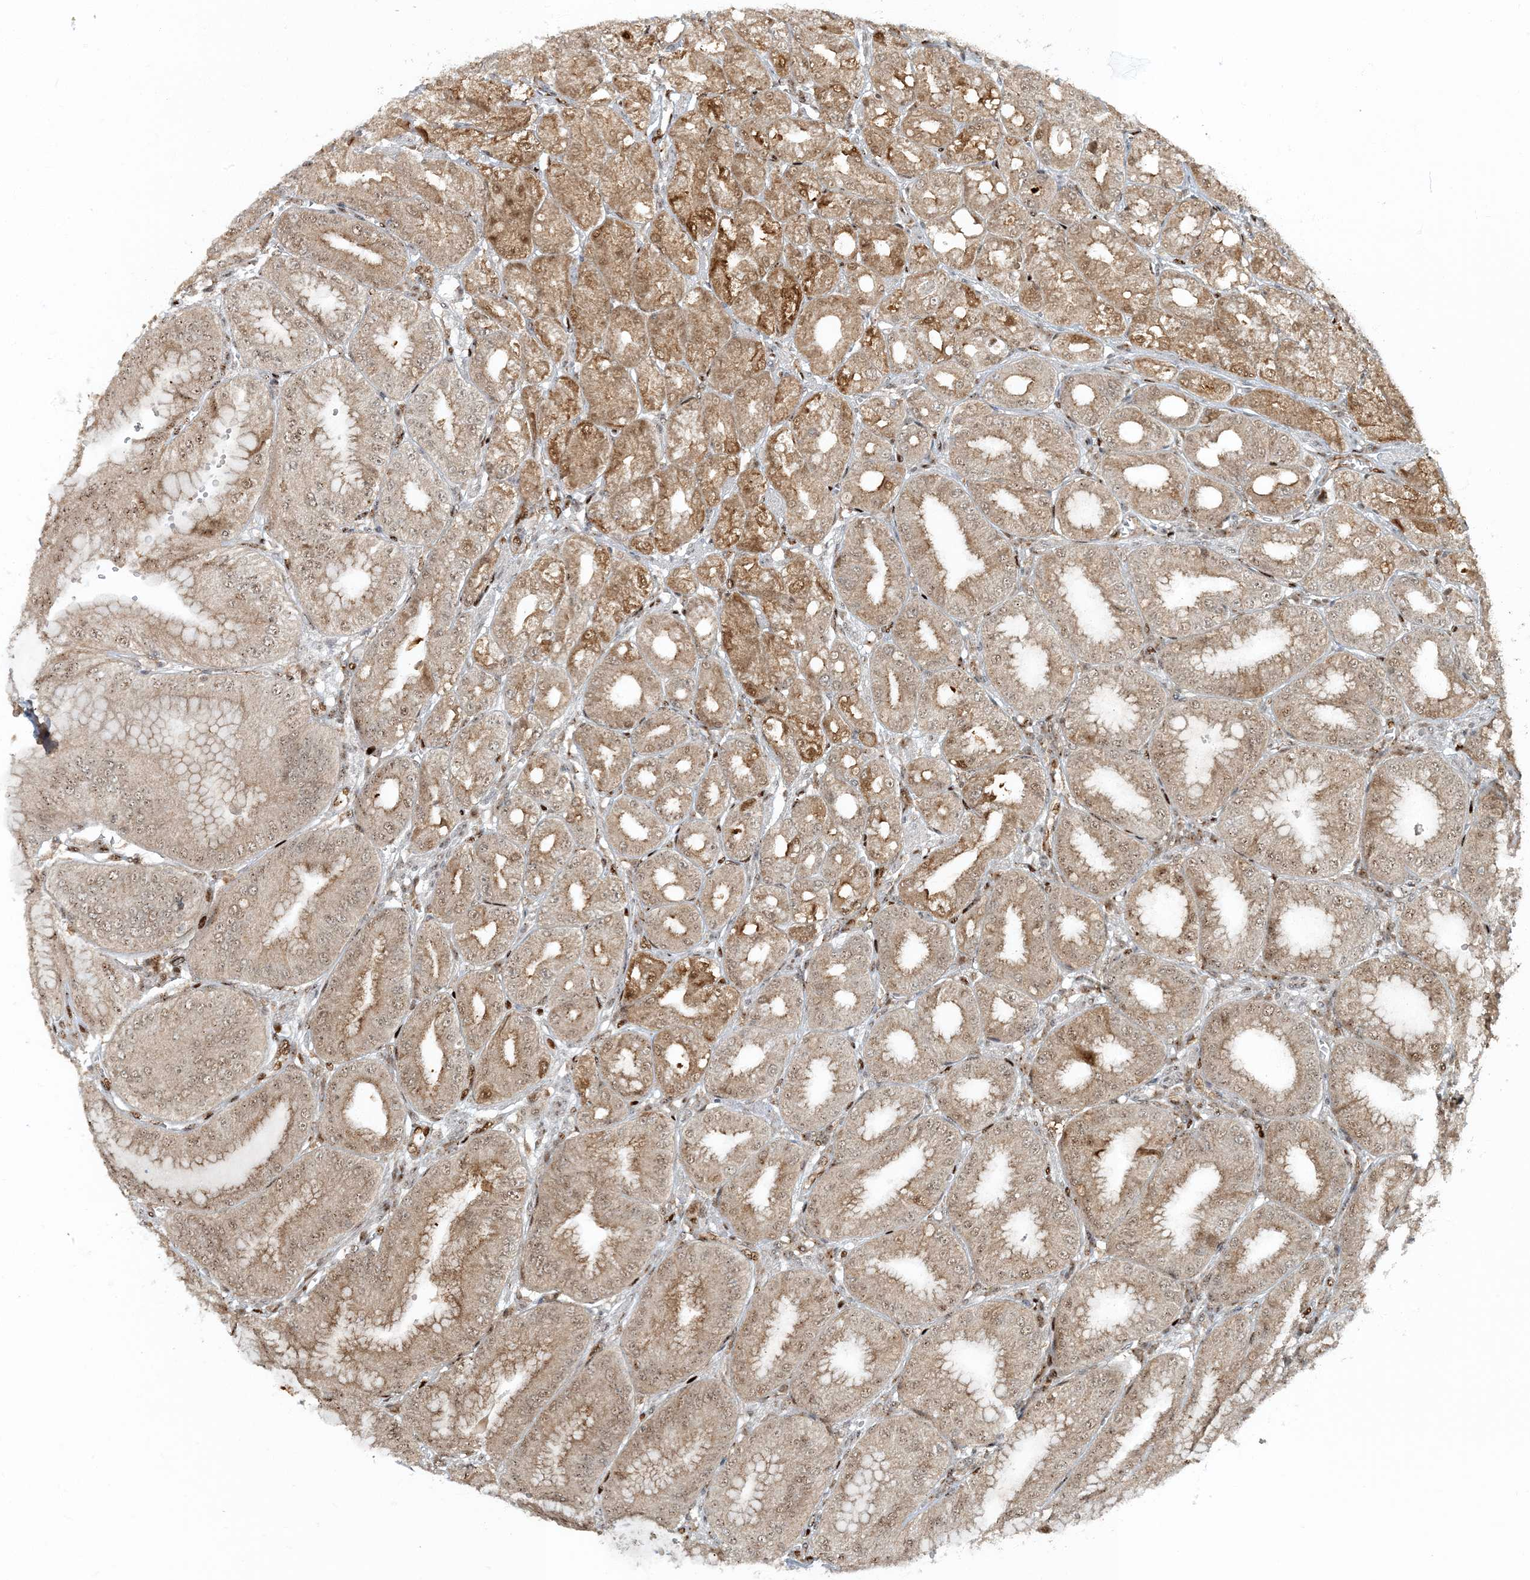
{"staining": {"intensity": "strong", "quantity": "25%-75%", "location": "cytoplasmic/membranous,nuclear"}, "tissue": "stomach", "cell_type": "Glandular cells", "image_type": "normal", "snomed": [{"axis": "morphology", "description": "Normal tissue, NOS"}, {"axis": "topography", "description": "Stomach, lower"}], "caption": "Benign stomach shows strong cytoplasmic/membranous,nuclear staining in about 25%-75% of glandular cells.", "gene": "MBD1", "patient": {"sex": "male", "age": 71}}